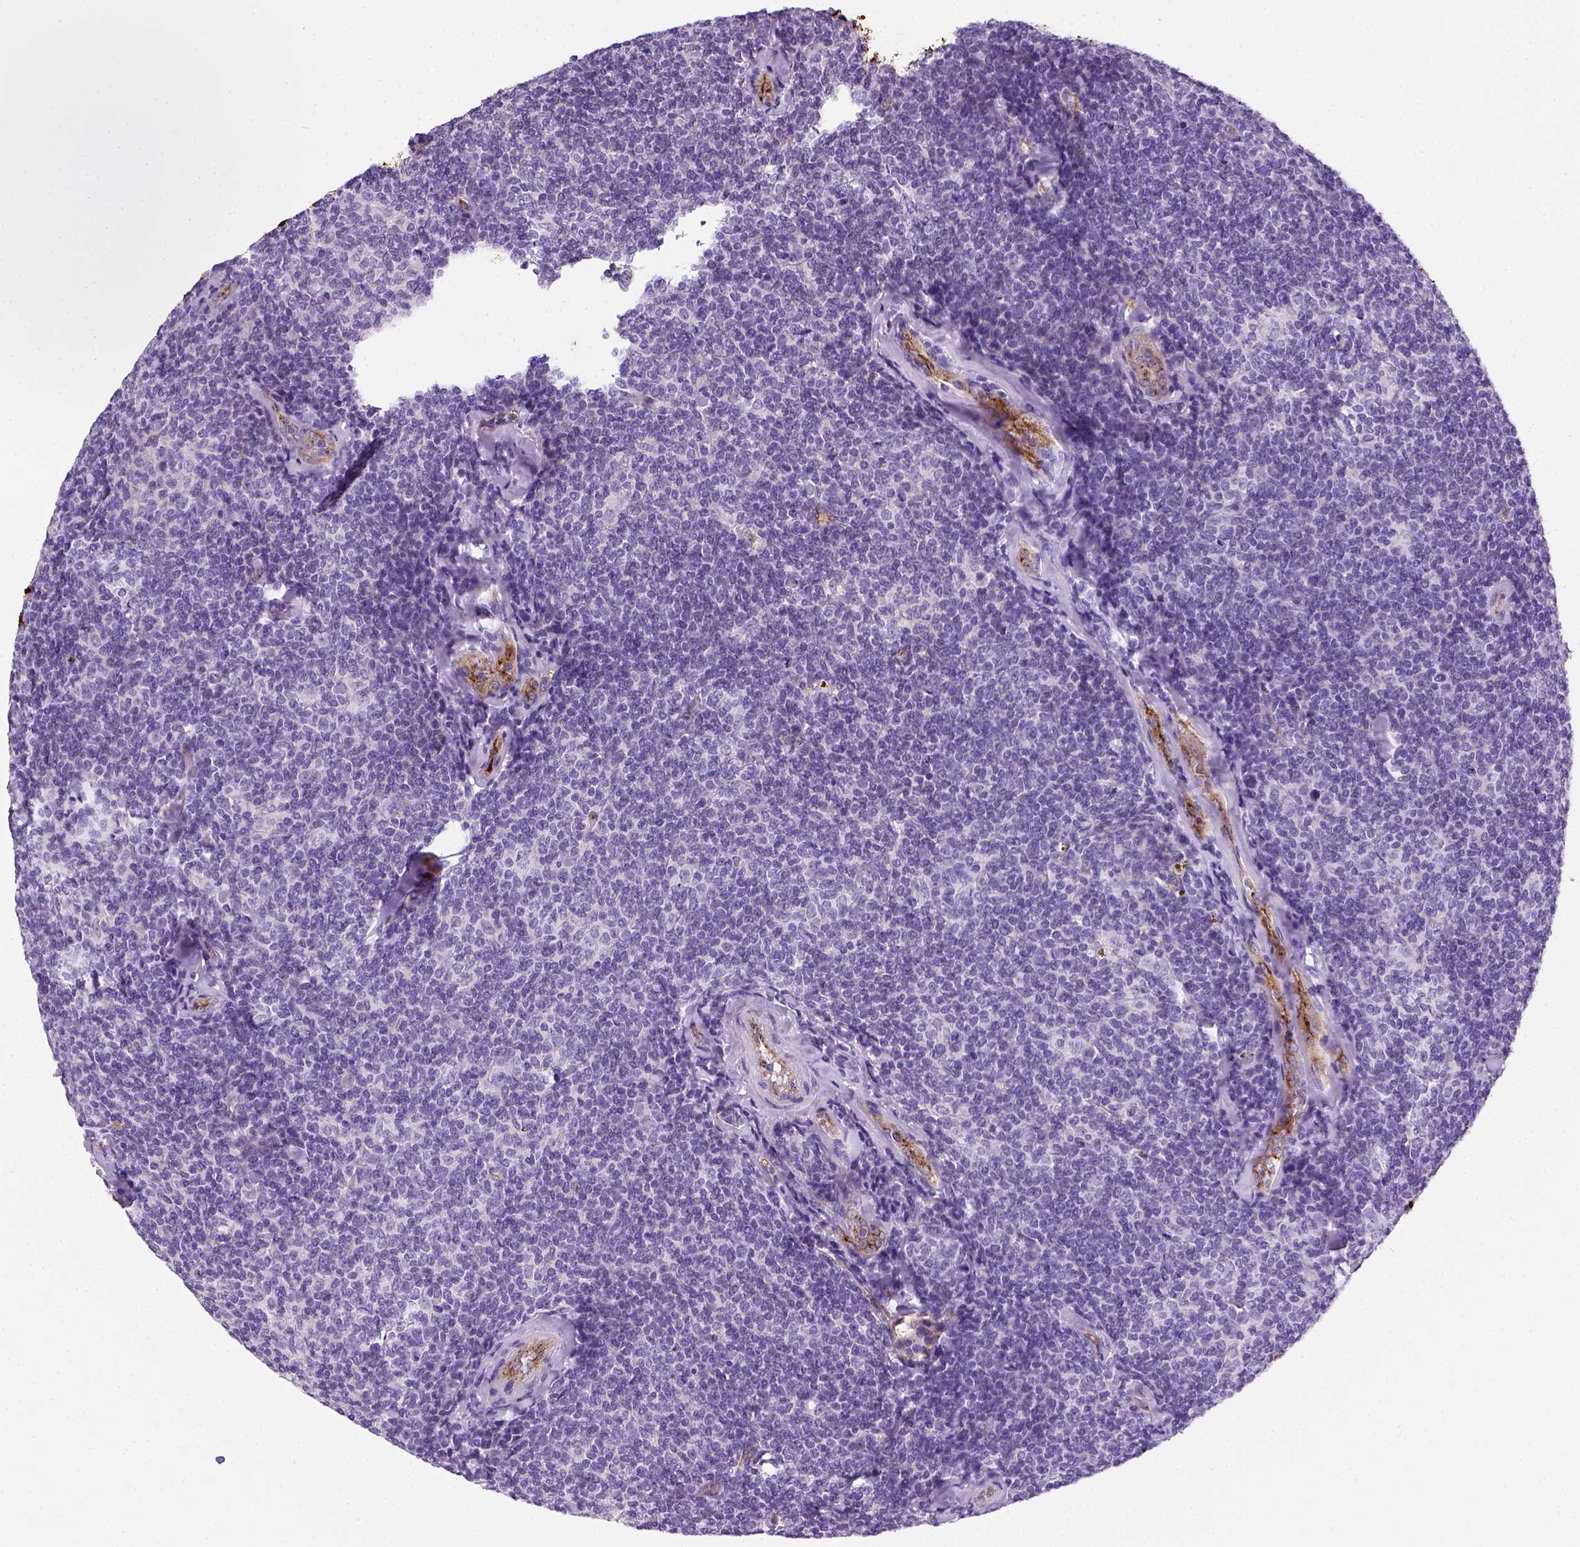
{"staining": {"intensity": "negative", "quantity": "none", "location": "none"}, "tissue": "lymphoma", "cell_type": "Tumor cells", "image_type": "cancer", "snomed": [{"axis": "morphology", "description": "Malignant lymphoma, non-Hodgkin's type, Low grade"}, {"axis": "topography", "description": "Lymph node"}], "caption": "Human malignant lymphoma, non-Hodgkin's type (low-grade) stained for a protein using immunohistochemistry (IHC) displays no positivity in tumor cells.", "gene": "VWF", "patient": {"sex": "female", "age": 56}}